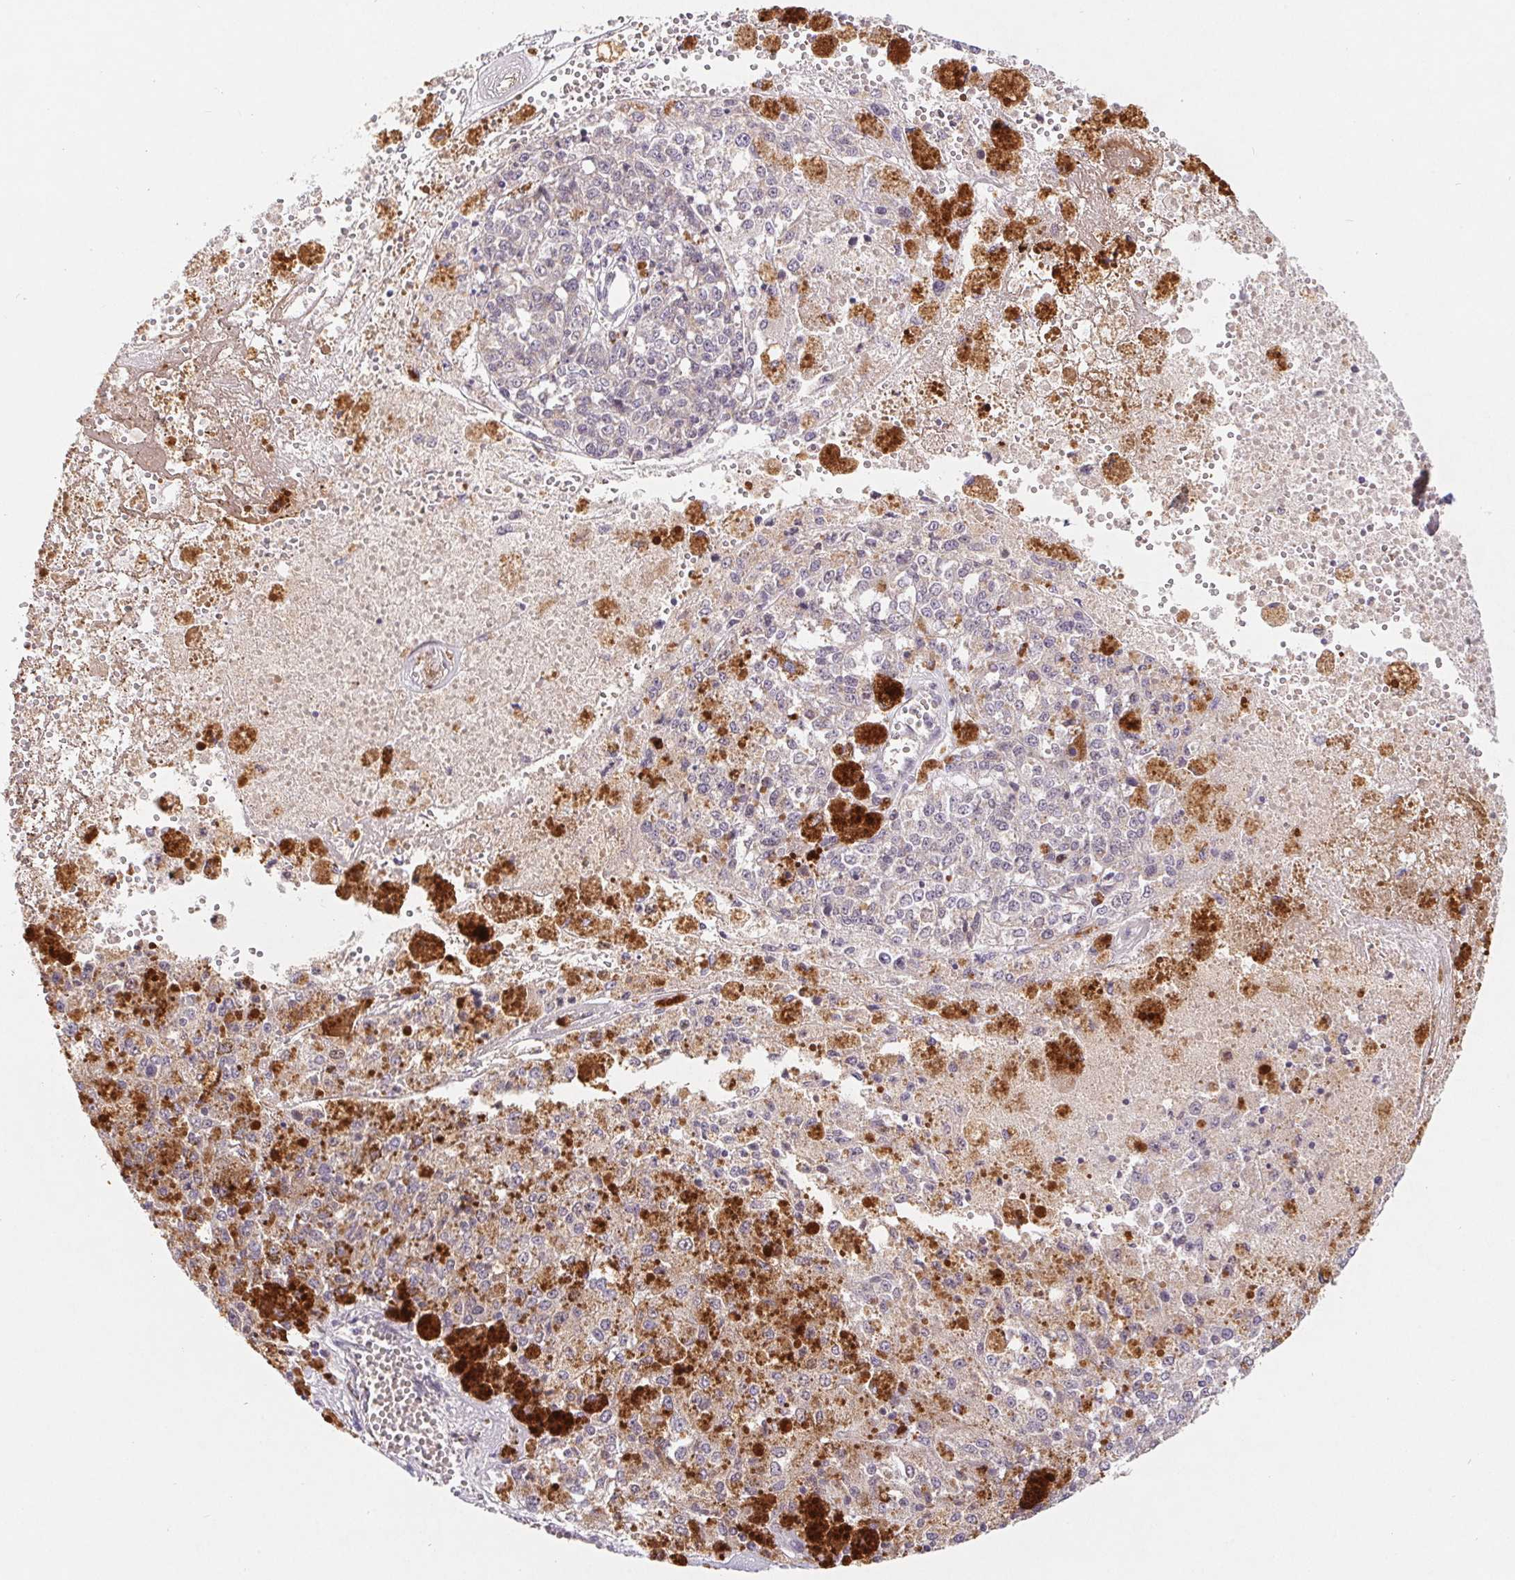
{"staining": {"intensity": "negative", "quantity": "none", "location": "none"}, "tissue": "melanoma", "cell_type": "Tumor cells", "image_type": "cancer", "snomed": [{"axis": "morphology", "description": "Malignant melanoma, Metastatic site"}, {"axis": "topography", "description": "Lymph node"}], "caption": "Image shows no significant protein positivity in tumor cells of melanoma.", "gene": "EMC6", "patient": {"sex": "female", "age": 64}}